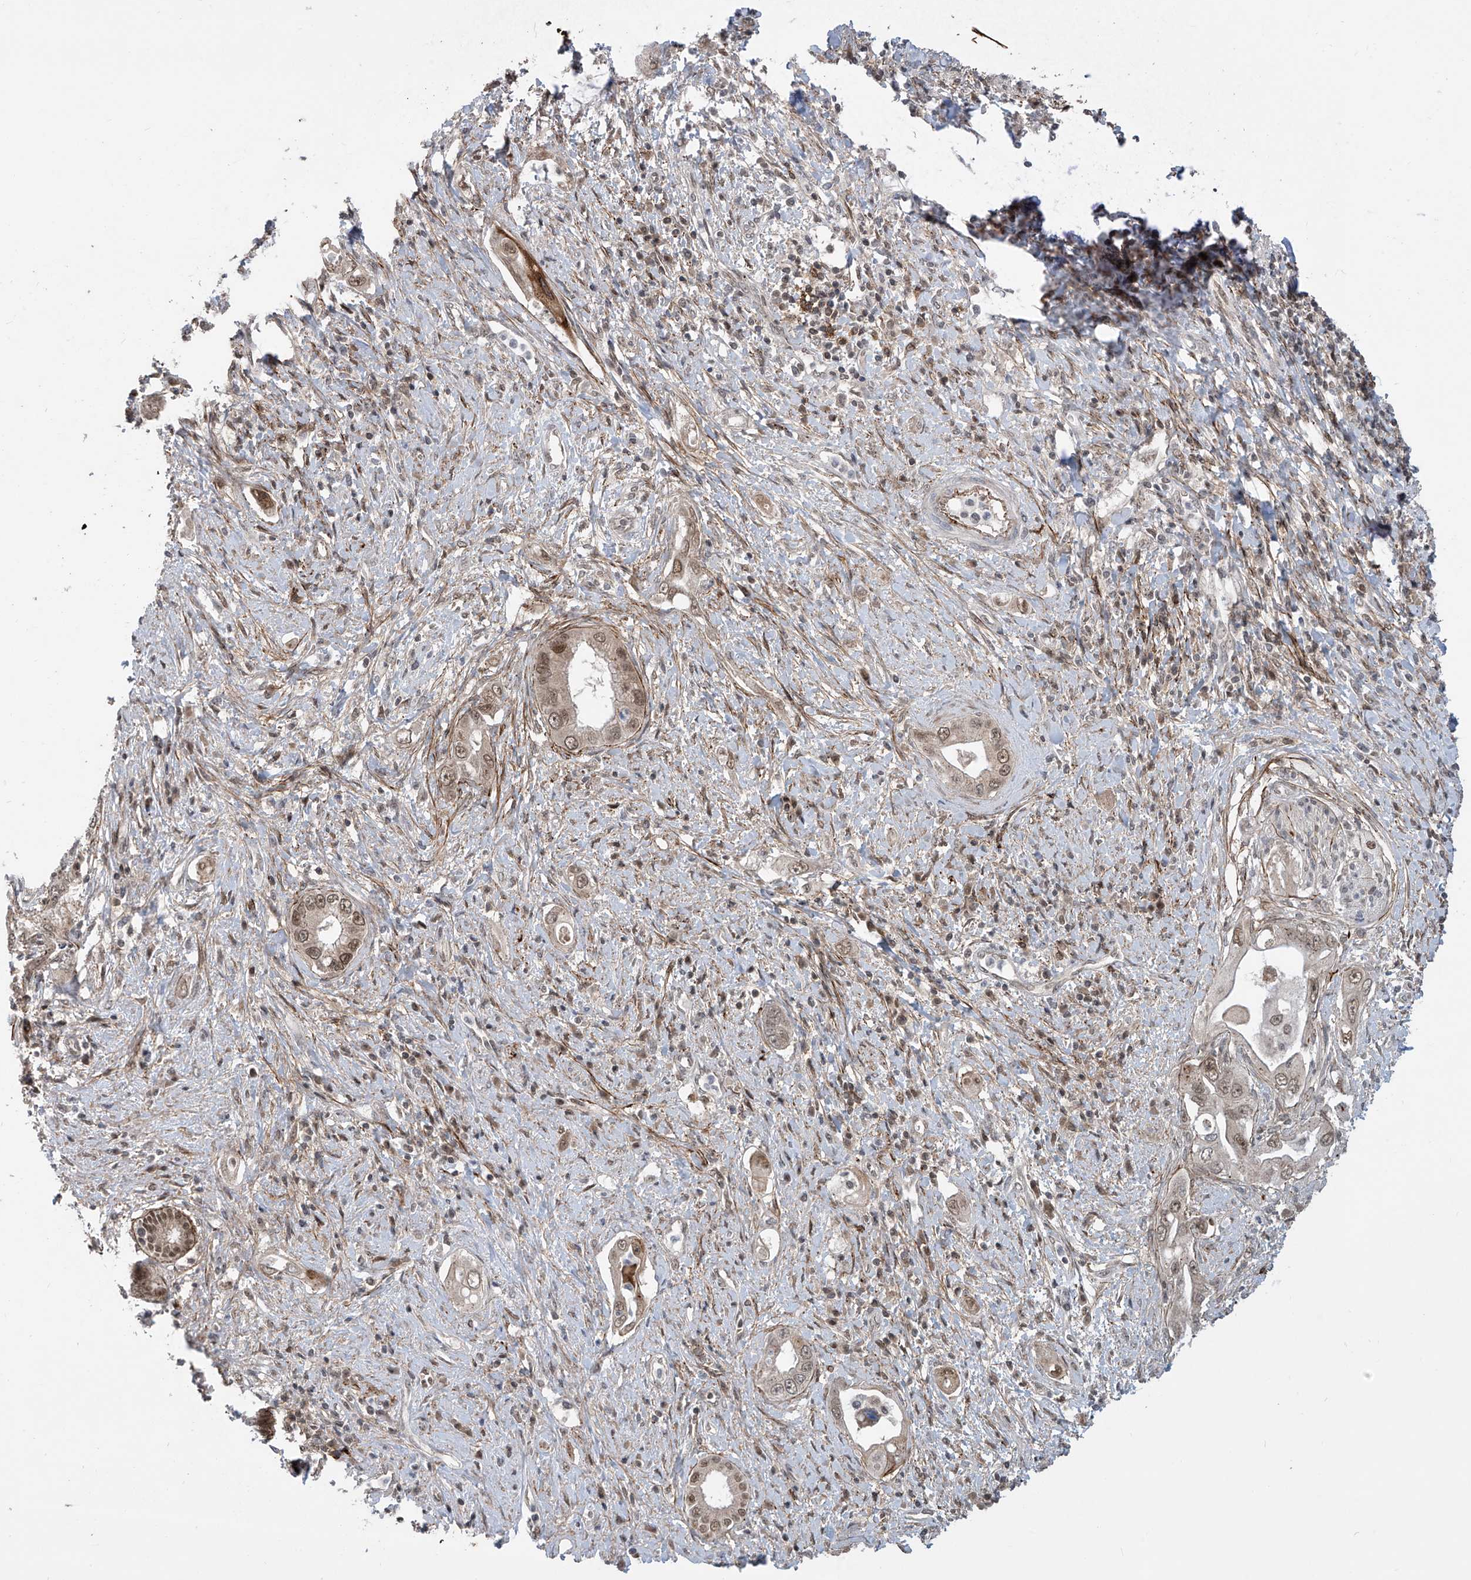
{"staining": {"intensity": "moderate", "quantity": ">75%", "location": "nuclear"}, "tissue": "pancreatic cancer", "cell_type": "Tumor cells", "image_type": "cancer", "snomed": [{"axis": "morphology", "description": "Inflammation, NOS"}, {"axis": "morphology", "description": "Adenocarcinoma, NOS"}, {"axis": "topography", "description": "Pancreas"}], "caption": "Protein staining reveals moderate nuclear staining in about >75% of tumor cells in pancreatic adenocarcinoma. The staining was performed using DAB (3,3'-diaminobenzidine) to visualize the protein expression in brown, while the nuclei were stained in blue with hematoxylin (Magnification: 20x).", "gene": "LAGE3", "patient": {"sex": "female", "age": 56}}